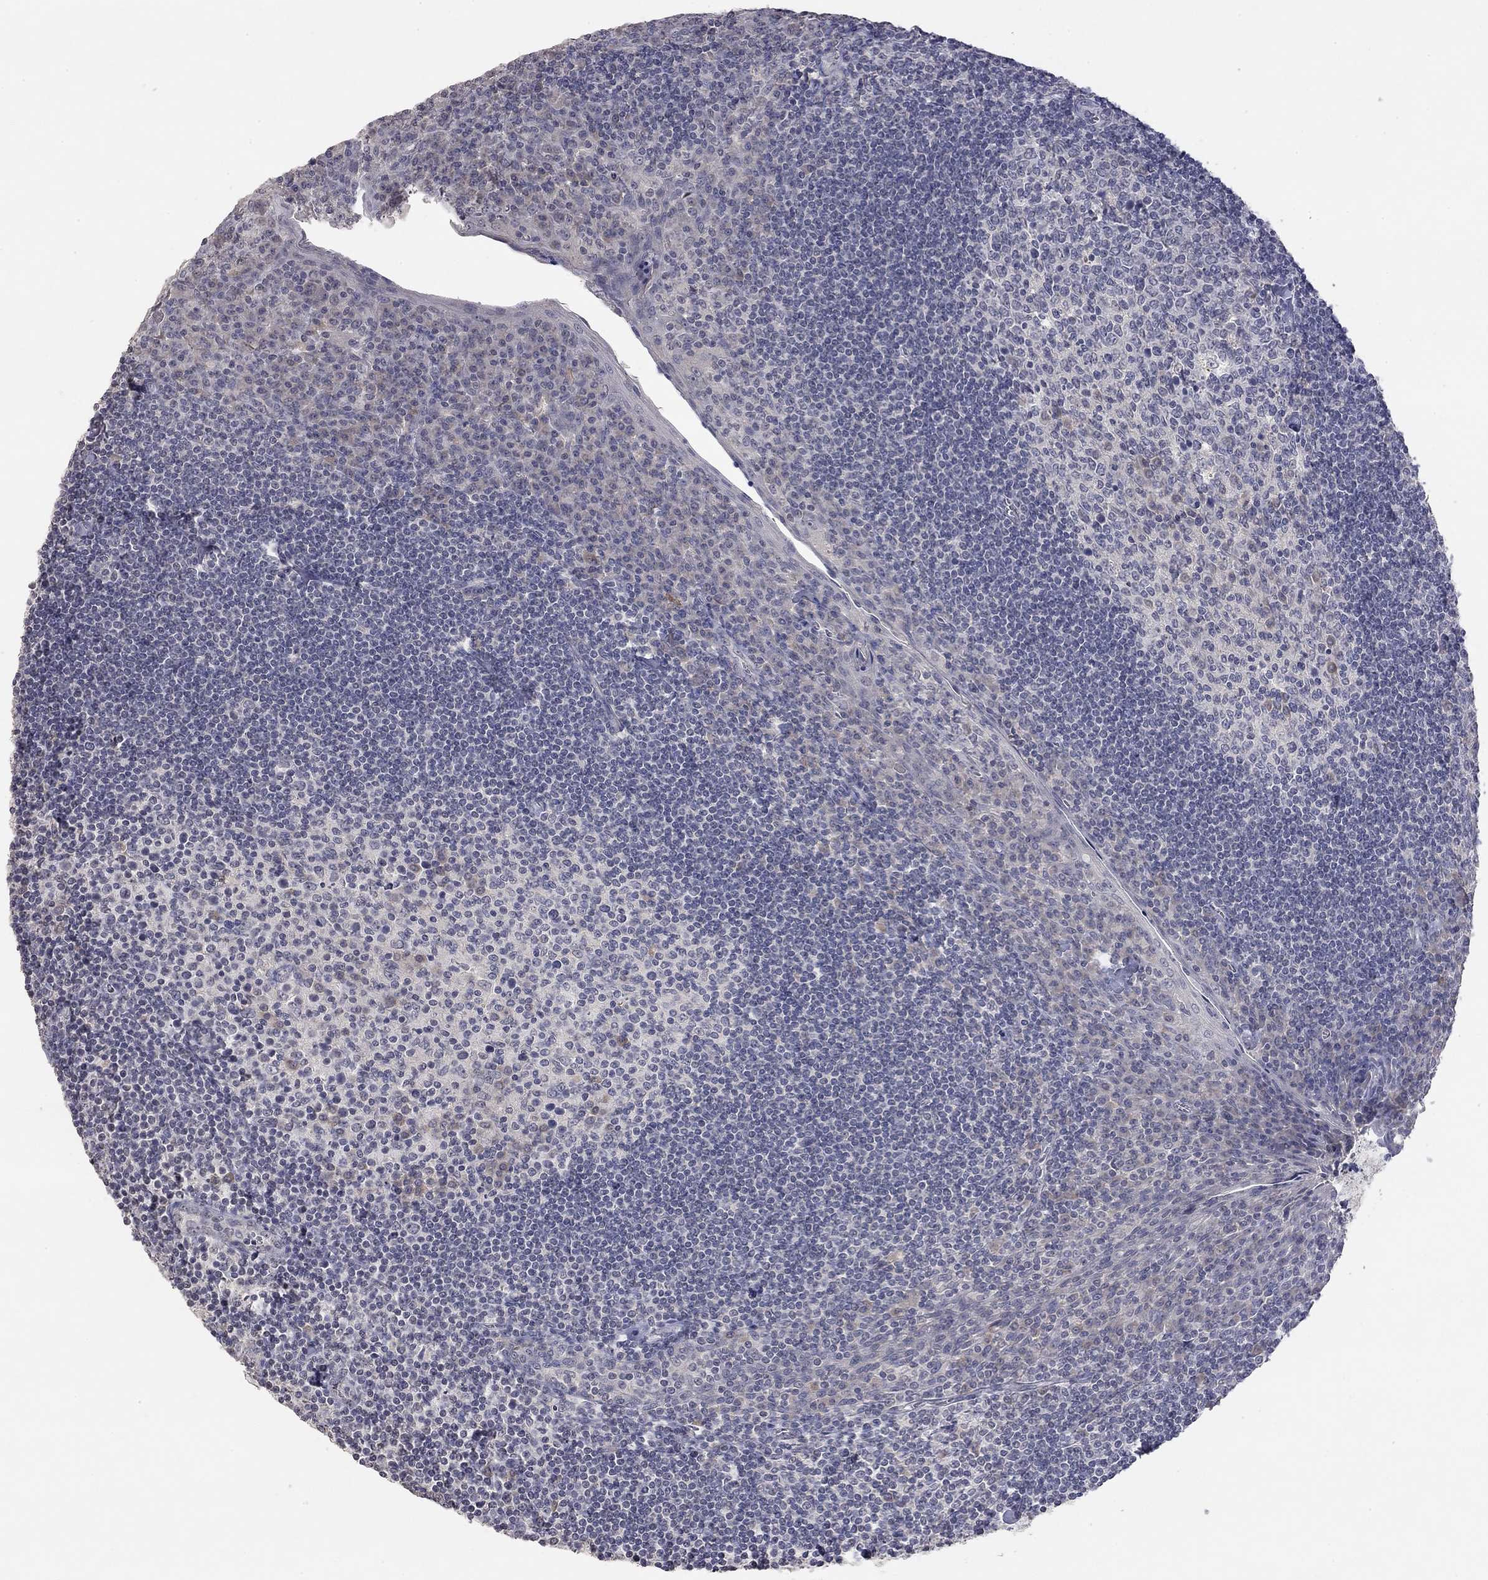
{"staining": {"intensity": "weak", "quantity": "<25%", "location": "cytoplasmic/membranous"}, "tissue": "tonsil", "cell_type": "Germinal center cells", "image_type": "normal", "snomed": [{"axis": "morphology", "description": "Normal tissue, NOS"}, {"axis": "topography", "description": "Tonsil"}], "caption": "Immunohistochemistry of normal human tonsil demonstrates no staining in germinal center cells. (DAB (3,3'-diaminobenzidine) immunohistochemistry (IHC) visualized using brightfield microscopy, high magnification).", "gene": "SYT12", "patient": {"sex": "female", "age": 12}}